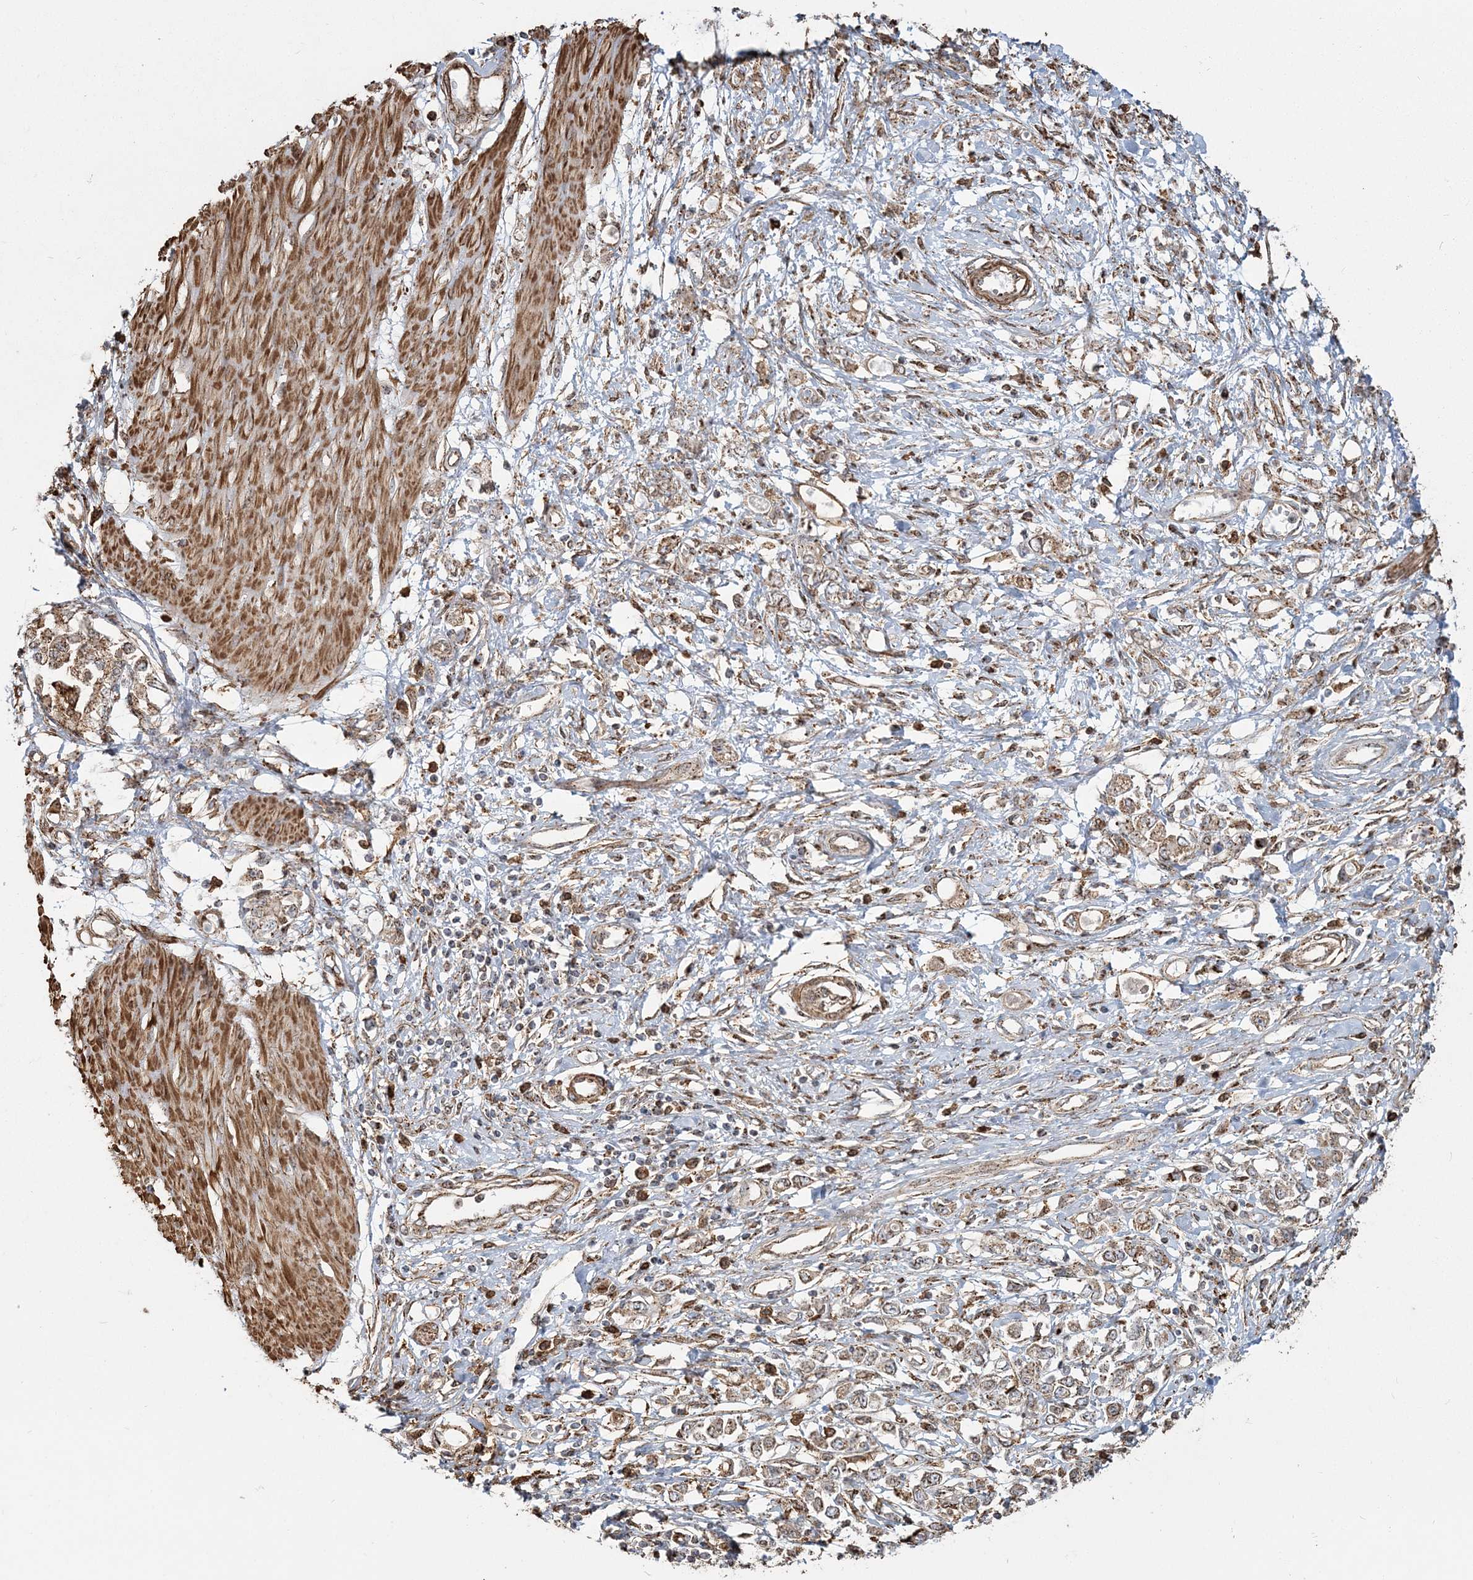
{"staining": {"intensity": "moderate", "quantity": ">75%", "location": "cytoplasmic/membranous"}, "tissue": "stomach cancer", "cell_type": "Tumor cells", "image_type": "cancer", "snomed": [{"axis": "morphology", "description": "Adenocarcinoma, NOS"}, {"axis": "topography", "description": "Stomach"}], "caption": "Stomach cancer was stained to show a protein in brown. There is medium levels of moderate cytoplasmic/membranous expression in approximately >75% of tumor cells.", "gene": "TRAF3IP2", "patient": {"sex": "female", "age": 76}}